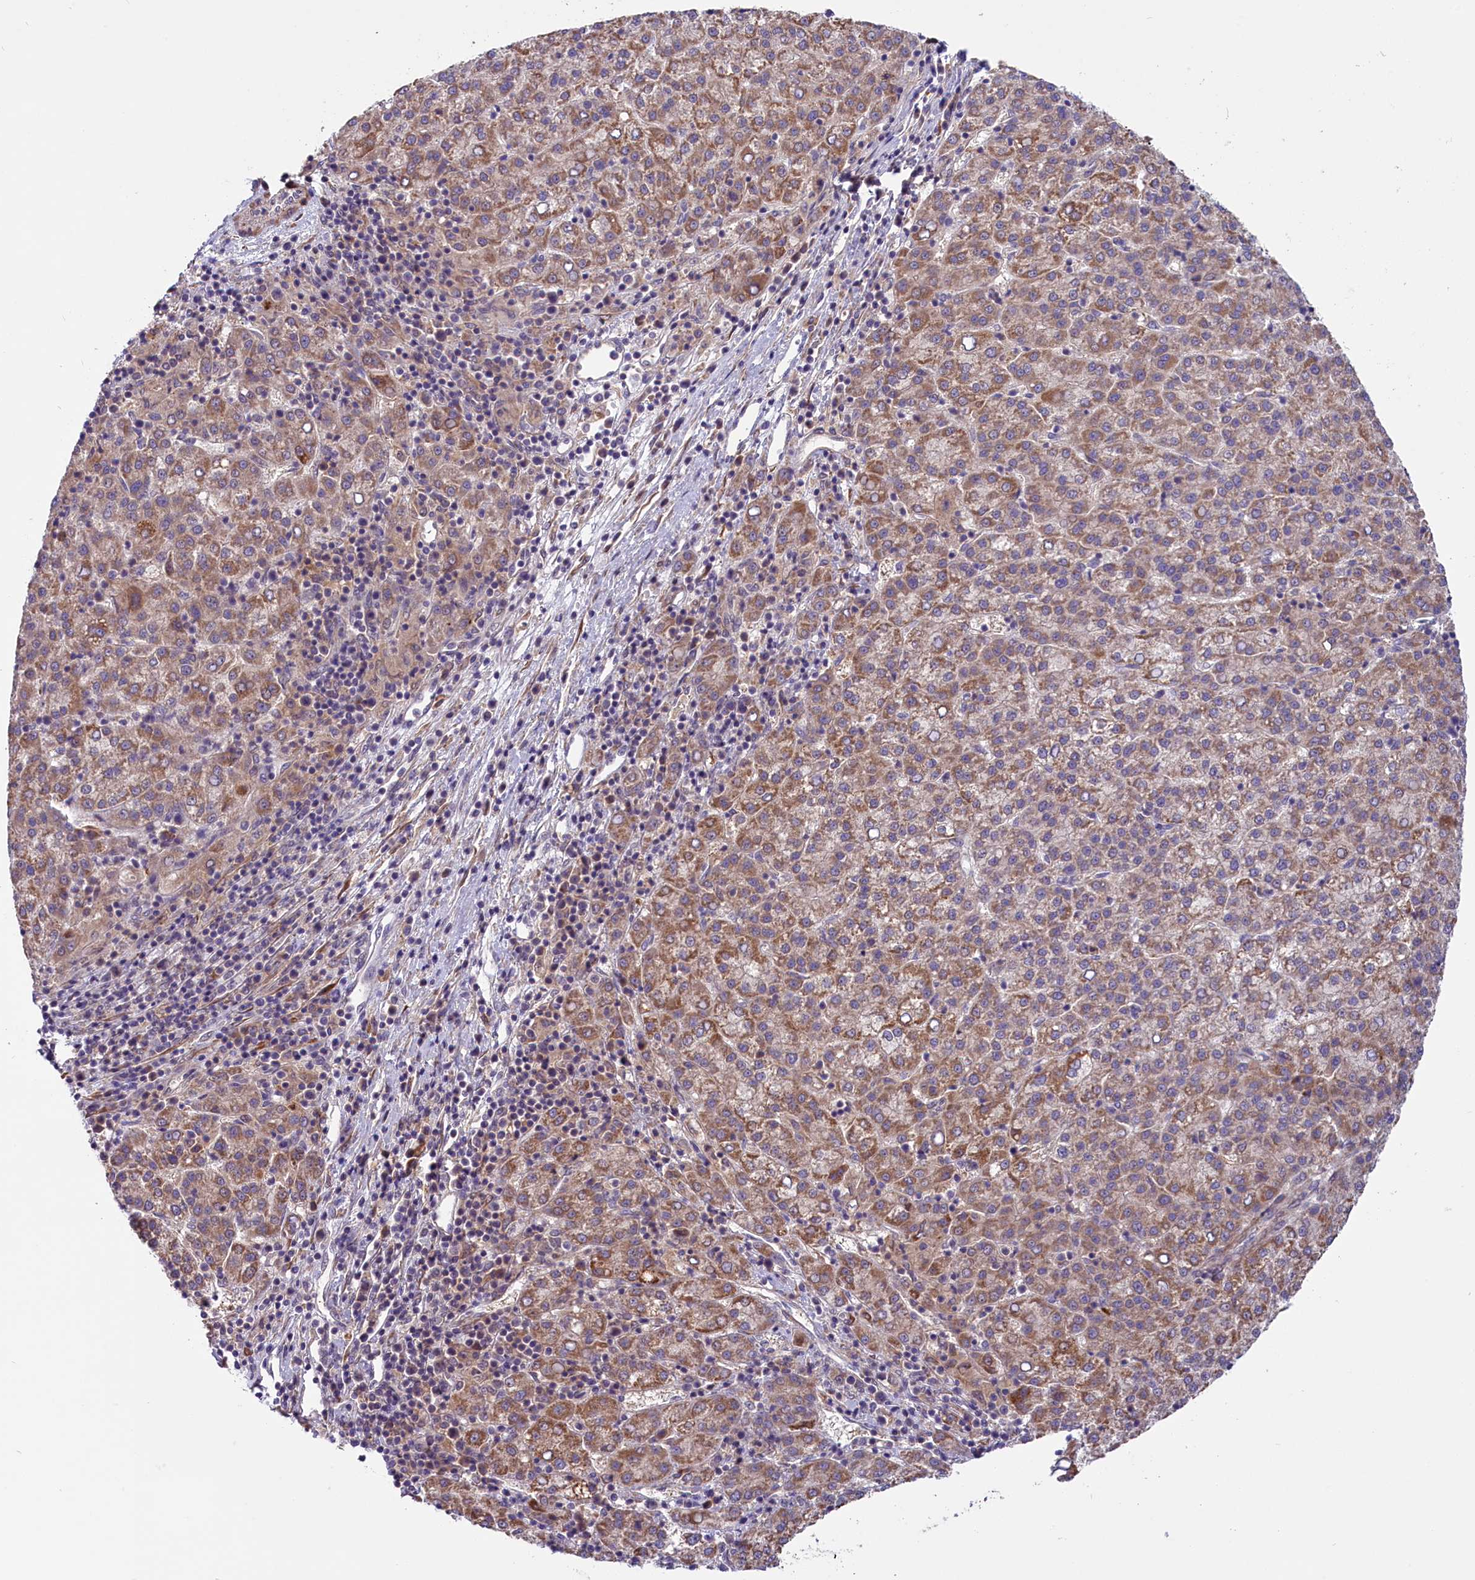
{"staining": {"intensity": "moderate", "quantity": "25%-75%", "location": "cytoplasmic/membranous"}, "tissue": "liver cancer", "cell_type": "Tumor cells", "image_type": "cancer", "snomed": [{"axis": "morphology", "description": "Carcinoma, Hepatocellular, NOS"}, {"axis": "topography", "description": "Liver"}], "caption": "Immunohistochemistry (IHC) staining of liver hepatocellular carcinoma, which reveals medium levels of moderate cytoplasmic/membranous staining in approximately 25%-75% of tumor cells indicating moderate cytoplasmic/membranous protein positivity. The staining was performed using DAB (brown) for protein detection and nuclei were counterstained in hematoxylin (blue).", "gene": "COG8", "patient": {"sex": "female", "age": 58}}